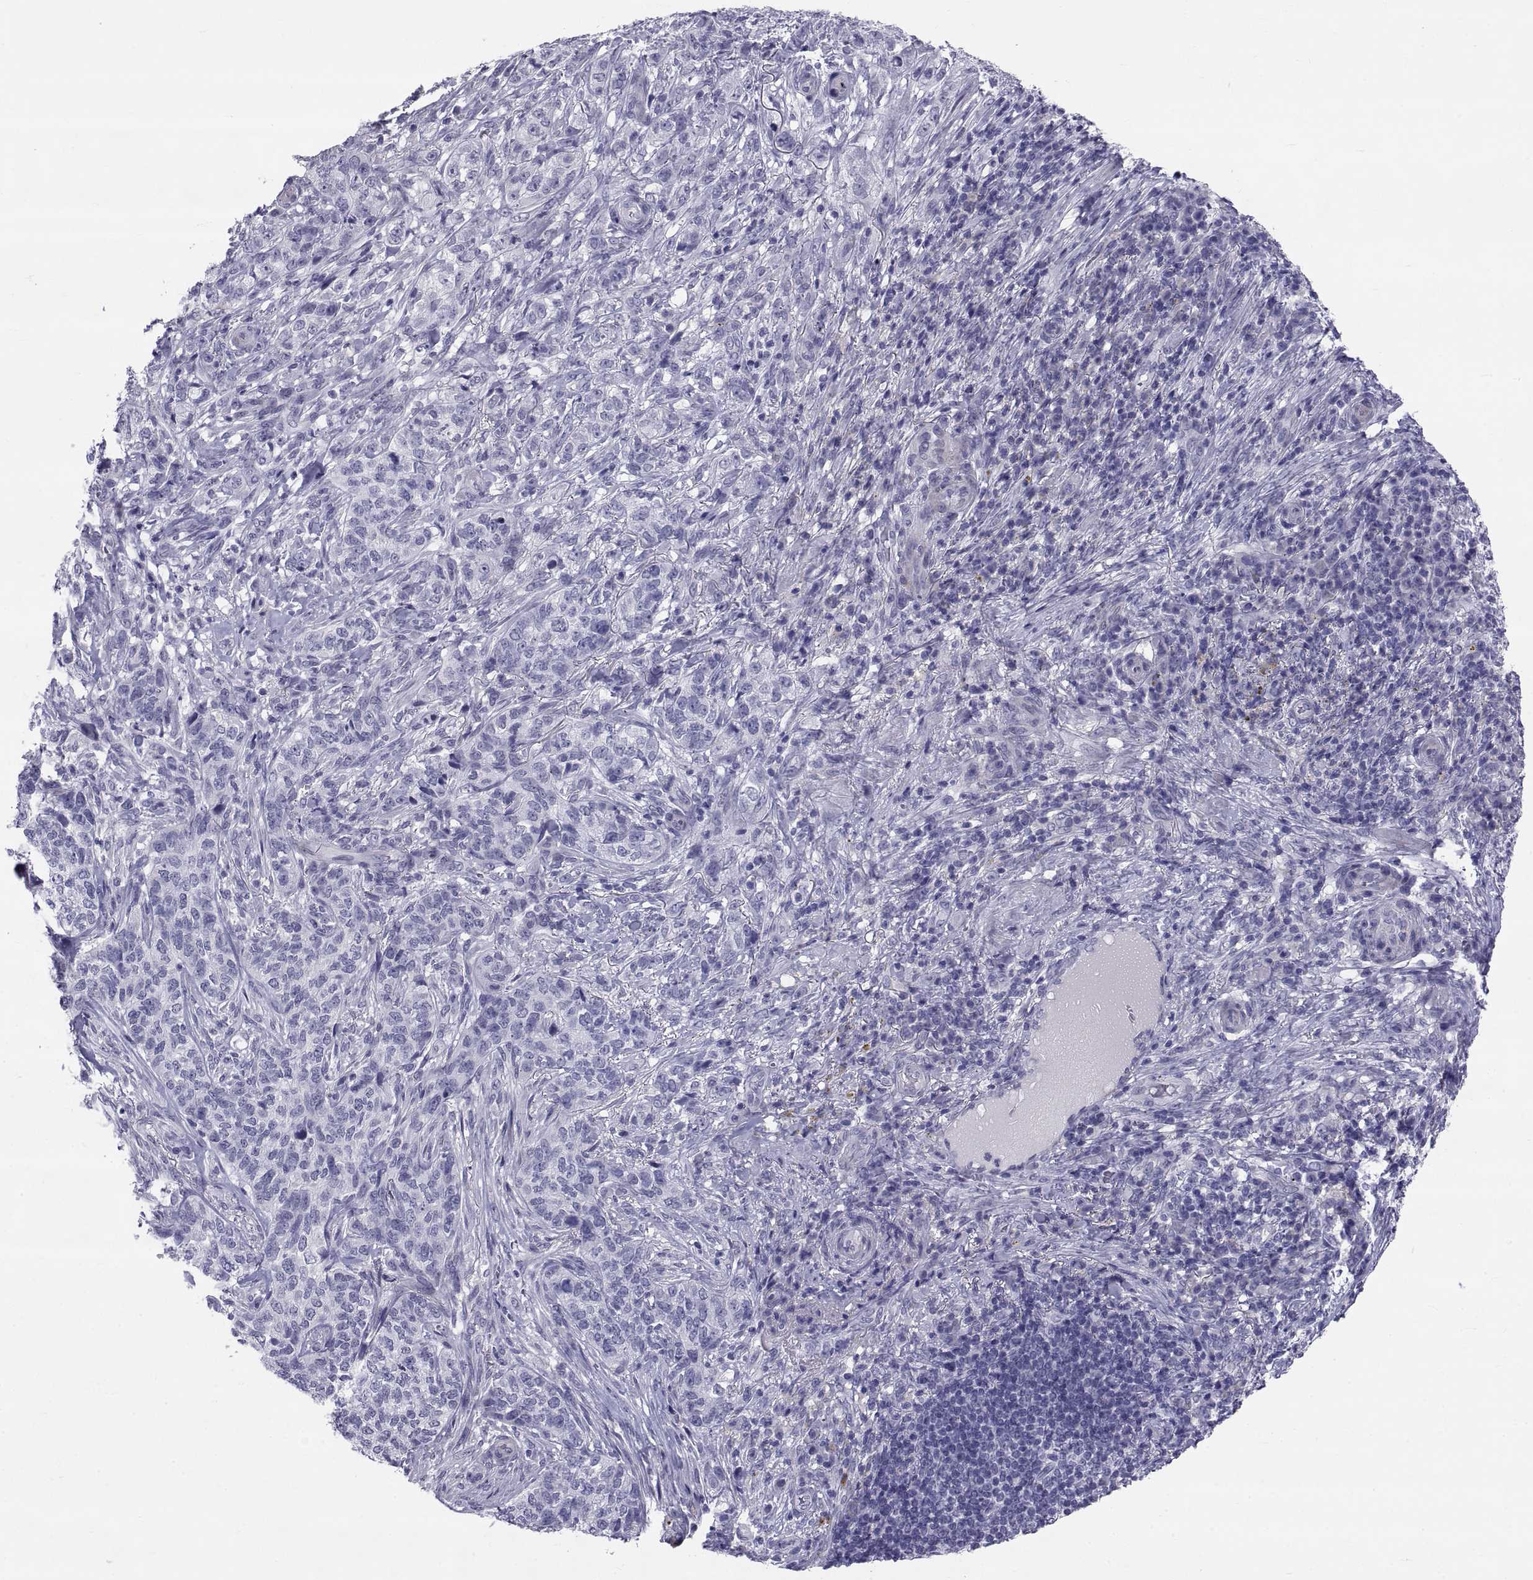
{"staining": {"intensity": "negative", "quantity": "none", "location": "none"}, "tissue": "skin cancer", "cell_type": "Tumor cells", "image_type": "cancer", "snomed": [{"axis": "morphology", "description": "Basal cell carcinoma"}, {"axis": "topography", "description": "Skin"}], "caption": "Skin cancer (basal cell carcinoma) was stained to show a protein in brown. There is no significant expression in tumor cells.", "gene": "TEX13A", "patient": {"sex": "female", "age": 69}}